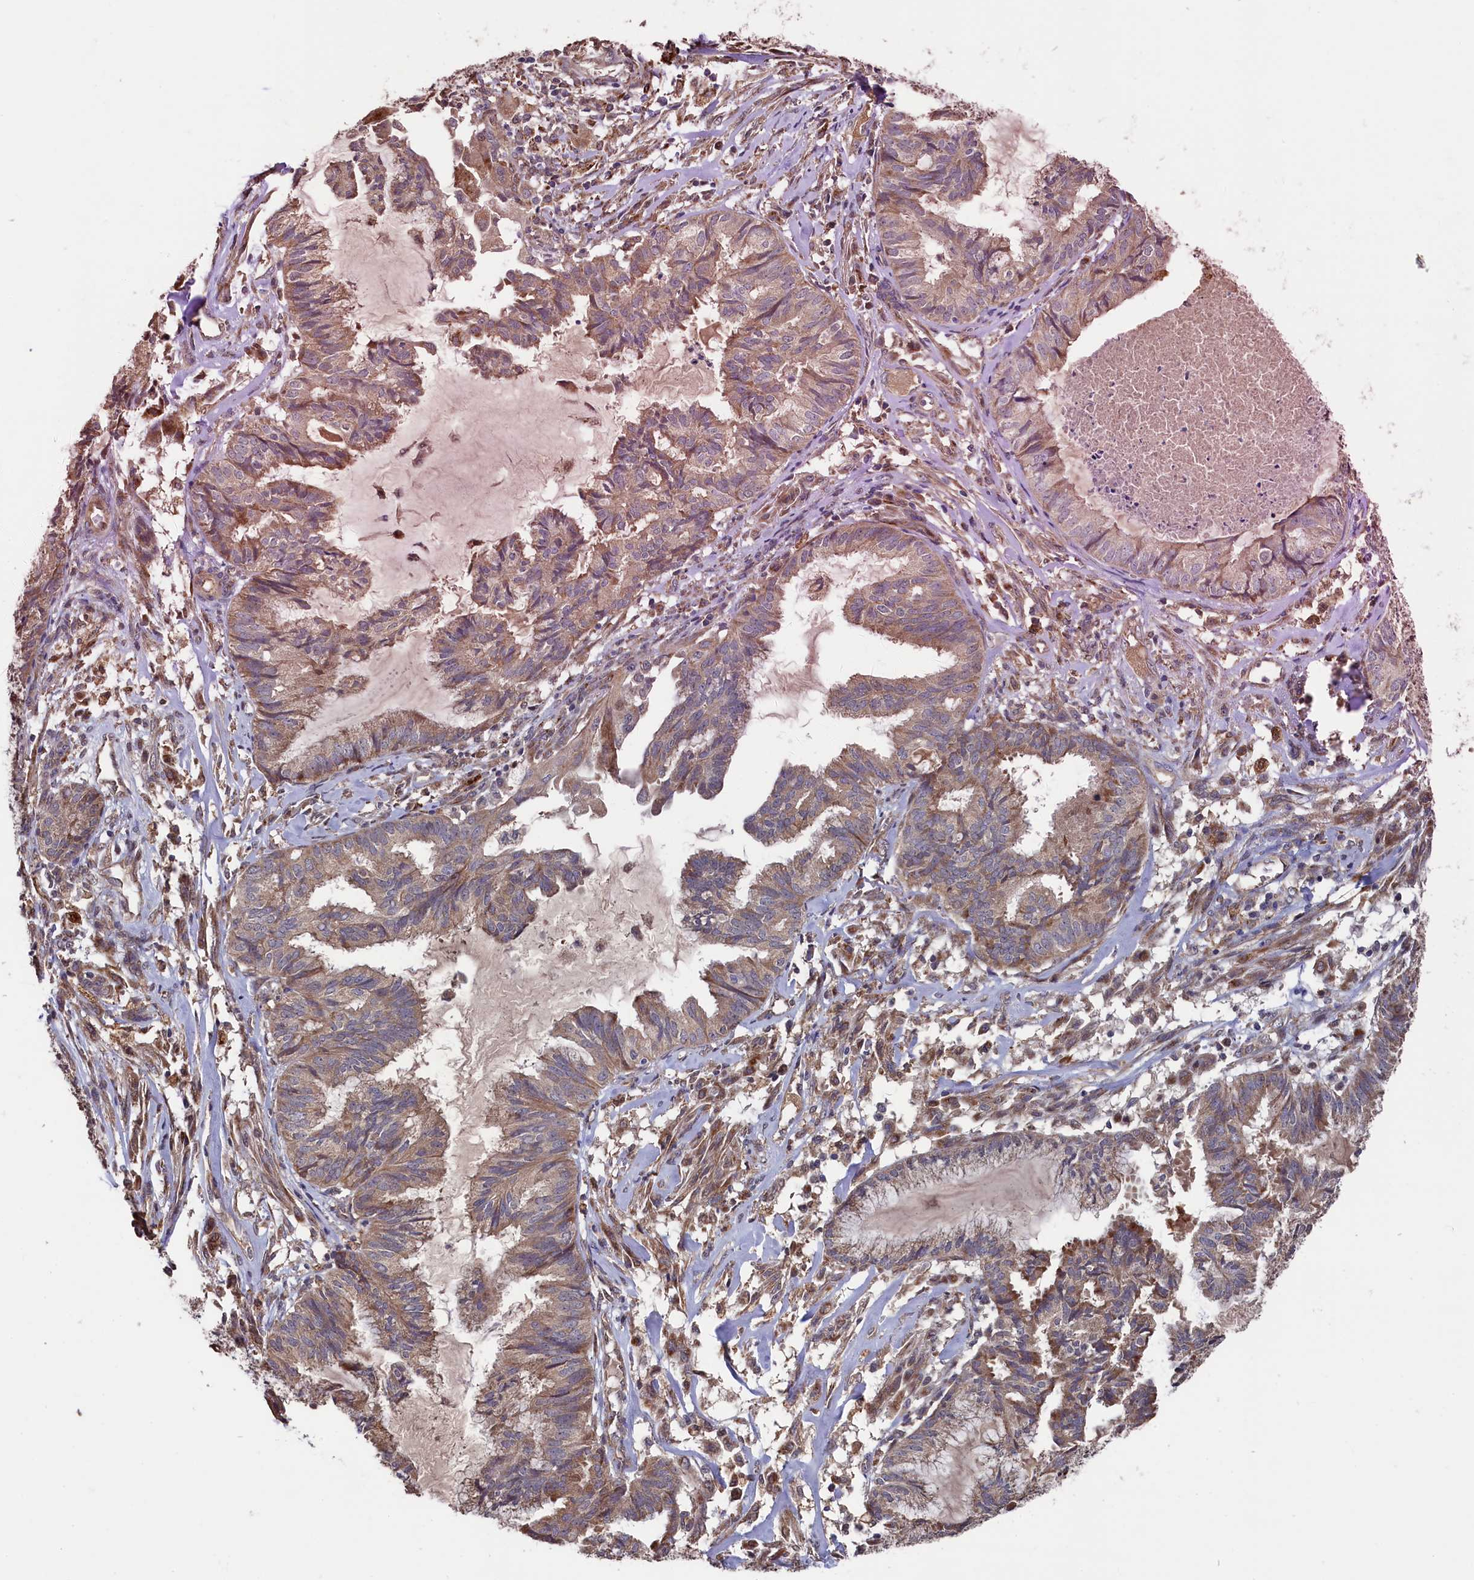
{"staining": {"intensity": "moderate", "quantity": "25%-75%", "location": "cytoplasmic/membranous"}, "tissue": "endometrial cancer", "cell_type": "Tumor cells", "image_type": "cancer", "snomed": [{"axis": "morphology", "description": "Adenocarcinoma, NOS"}, {"axis": "topography", "description": "Endometrium"}], "caption": "Endometrial adenocarcinoma stained with a protein marker reveals moderate staining in tumor cells.", "gene": "SLC12A4", "patient": {"sex": "female", "age": 86}}